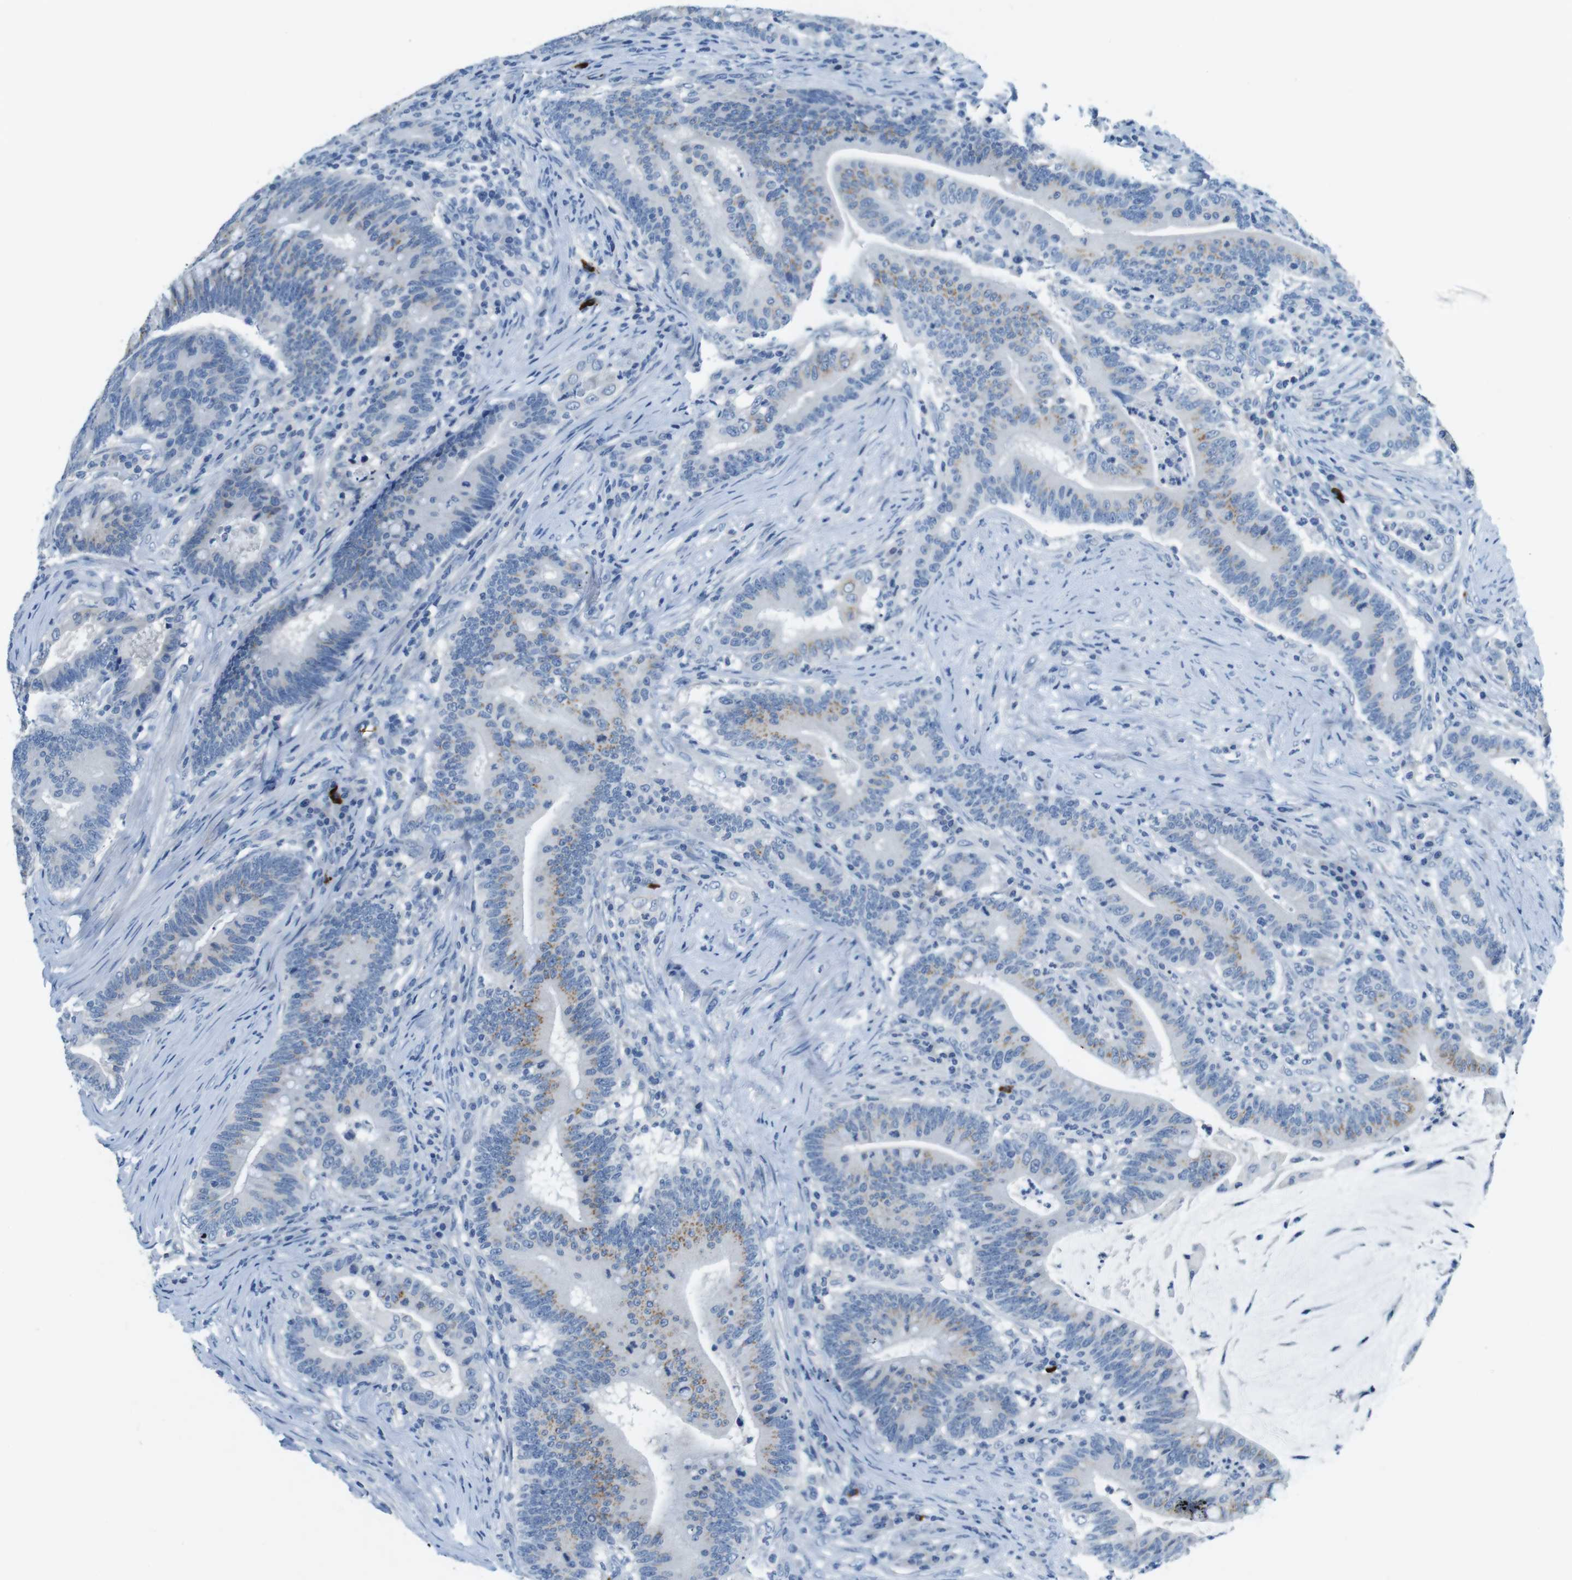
{"staining": {"intensity": "weak", "quantity": "<25%", "location": "cytoplasmic/membranous"}, "tissue": "colorectal cancer", "cell_type": "Tumor cells", "image_type": "cancer", "snomed": [{"axis": "morphology", "description": "Normal tissue, NOS"}, {"axis": "morphology", "description": "Adenocarcinoma, NOS"}, {"axis": "topography", "description": "Colon"}], "caption": "Image shows no protein expression in tumor cells of colorectal cancer tissue.", "gene": "SLC35A3", "patient": {"sex": "female", "age": 66}}